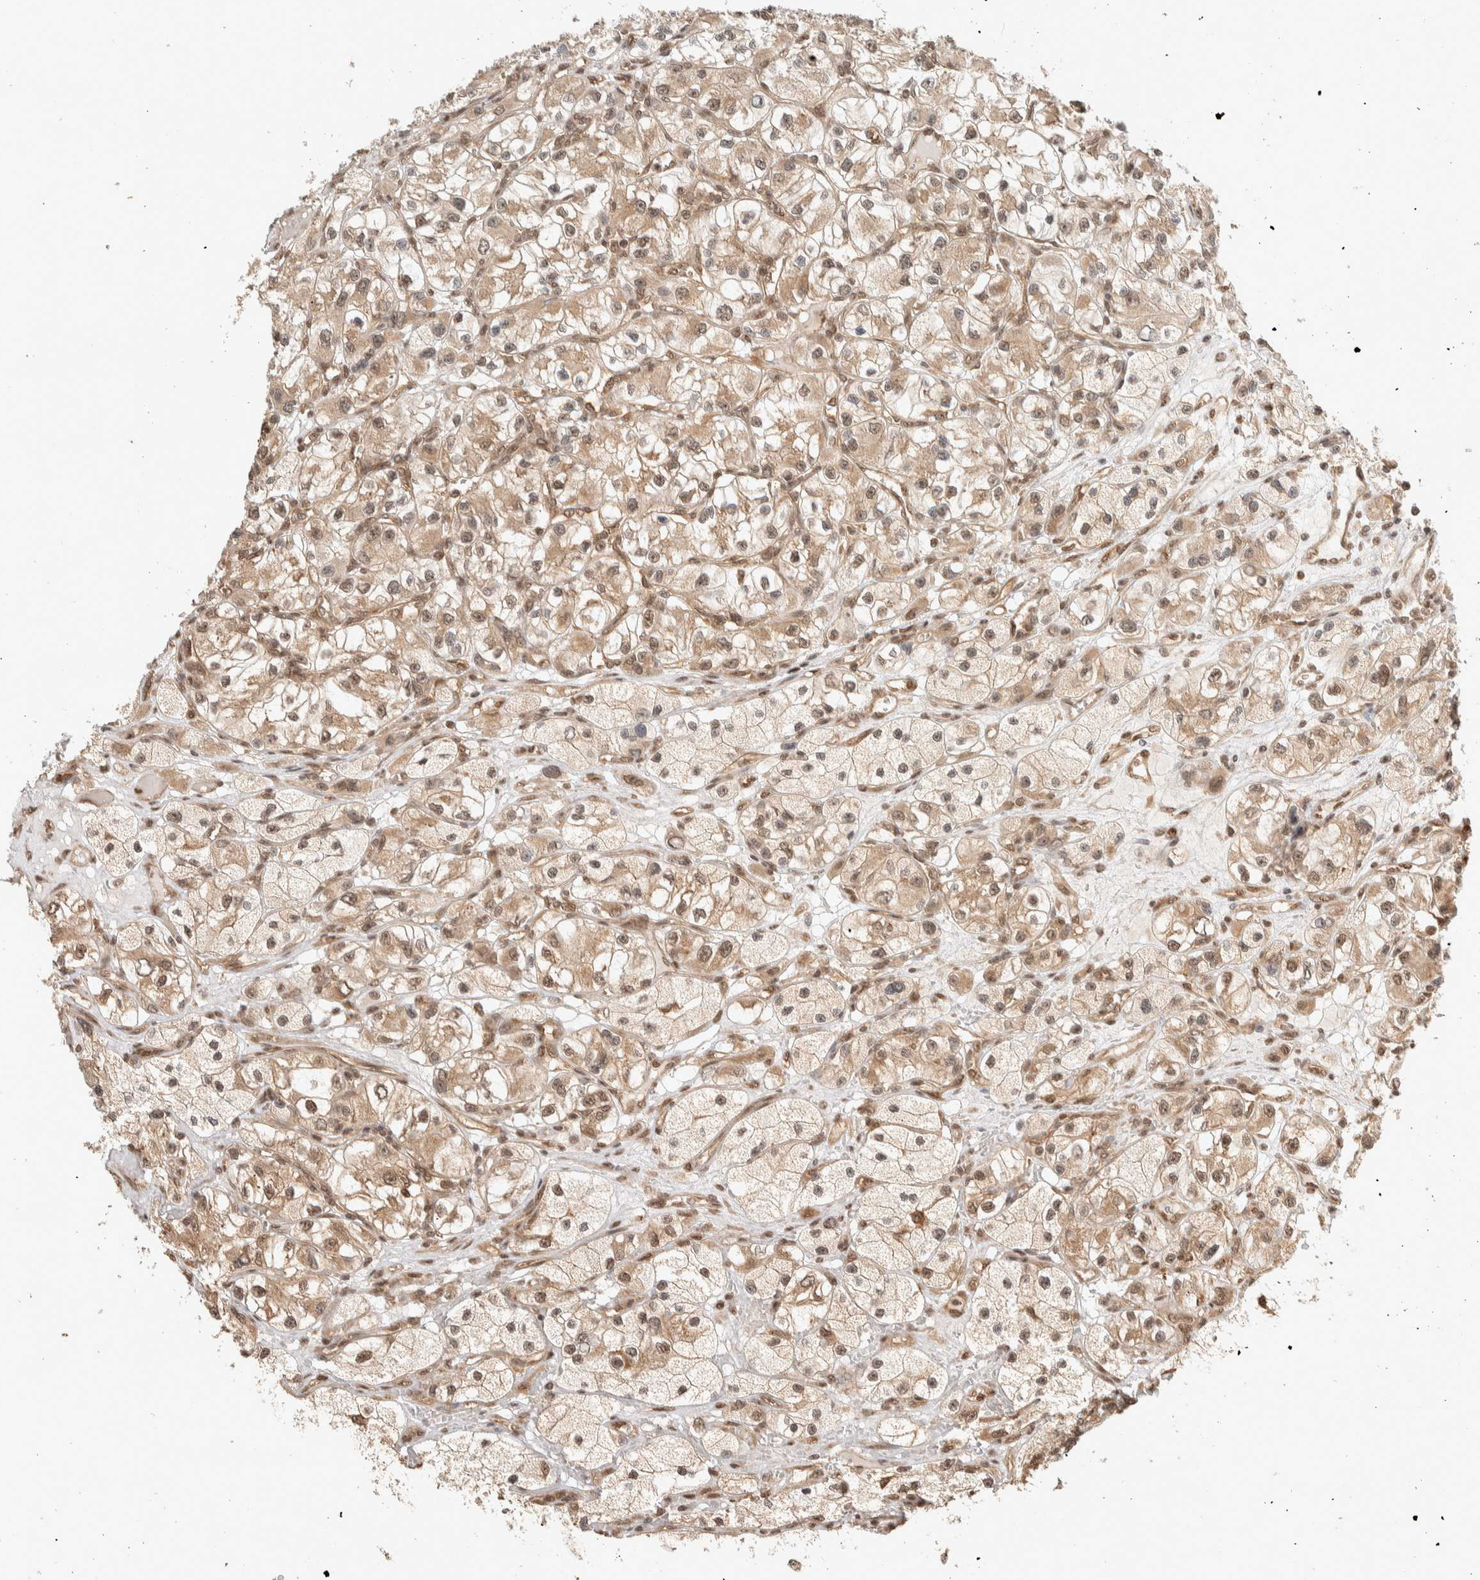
{"staining": {"intensity": "moderate", "quantity": ">75%", "location": "cytoplasmic/membranous,nuclear"}, "tissue": "renal cancer", "cell_type": "Tumor cells", "image_type": "cancer", "snomed": [{"axis": "morphology", "description": "Adenocarcinoma, NOS"}, {"axis": "topography", "description": "Kidney"}], "caption": "A micrograph showing moderate cytoplasmic/membranous and nuclear staining in about >75% of tumor cells in adenocarcinoma (renal), as visualized by brown immunohistochemical staining.", "gene": "ZBTB2", "patient": {"sex": "female", "age": 57}}